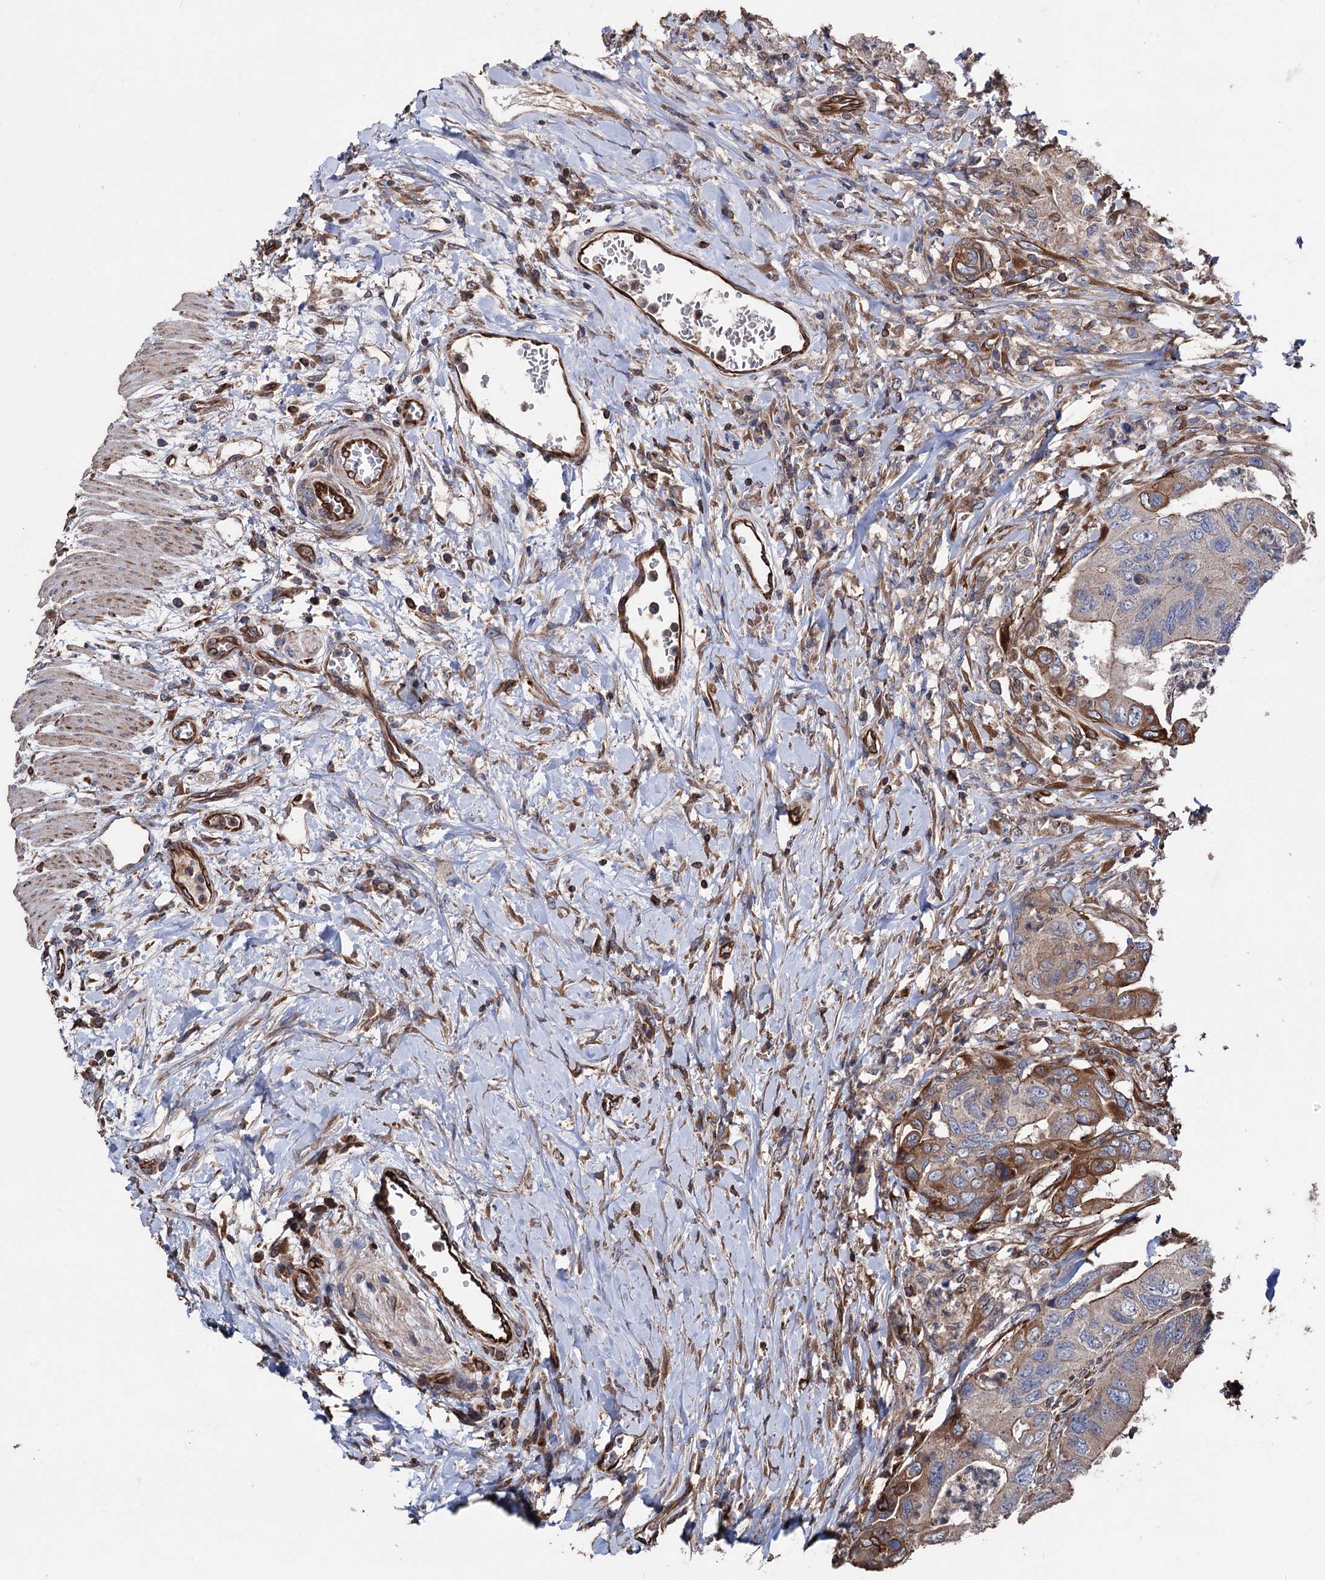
{"staining": {"intensity": "moderate", "quantity": "25%-75%", "location": "cytoplasmic/membranous"}, "tissue": "colorectal cancer", "cell_type": "Tumor cells", "image_type": "cancer", "snomed": [{"axis": "morphology", "description": "Adenocarcinoma, NOS"}, {"axis": "topography", "description": "Rectum"}], "caption": "About 25%-75% of tumor cells in colorectal cancer (adenocarcinoma) demonstrate moderate cytoplasmic/membranous protein staining as visualized by brown immunohistochemical staining.", "gene": "STING1", "patient": {"sex": "male", "age": 63}}